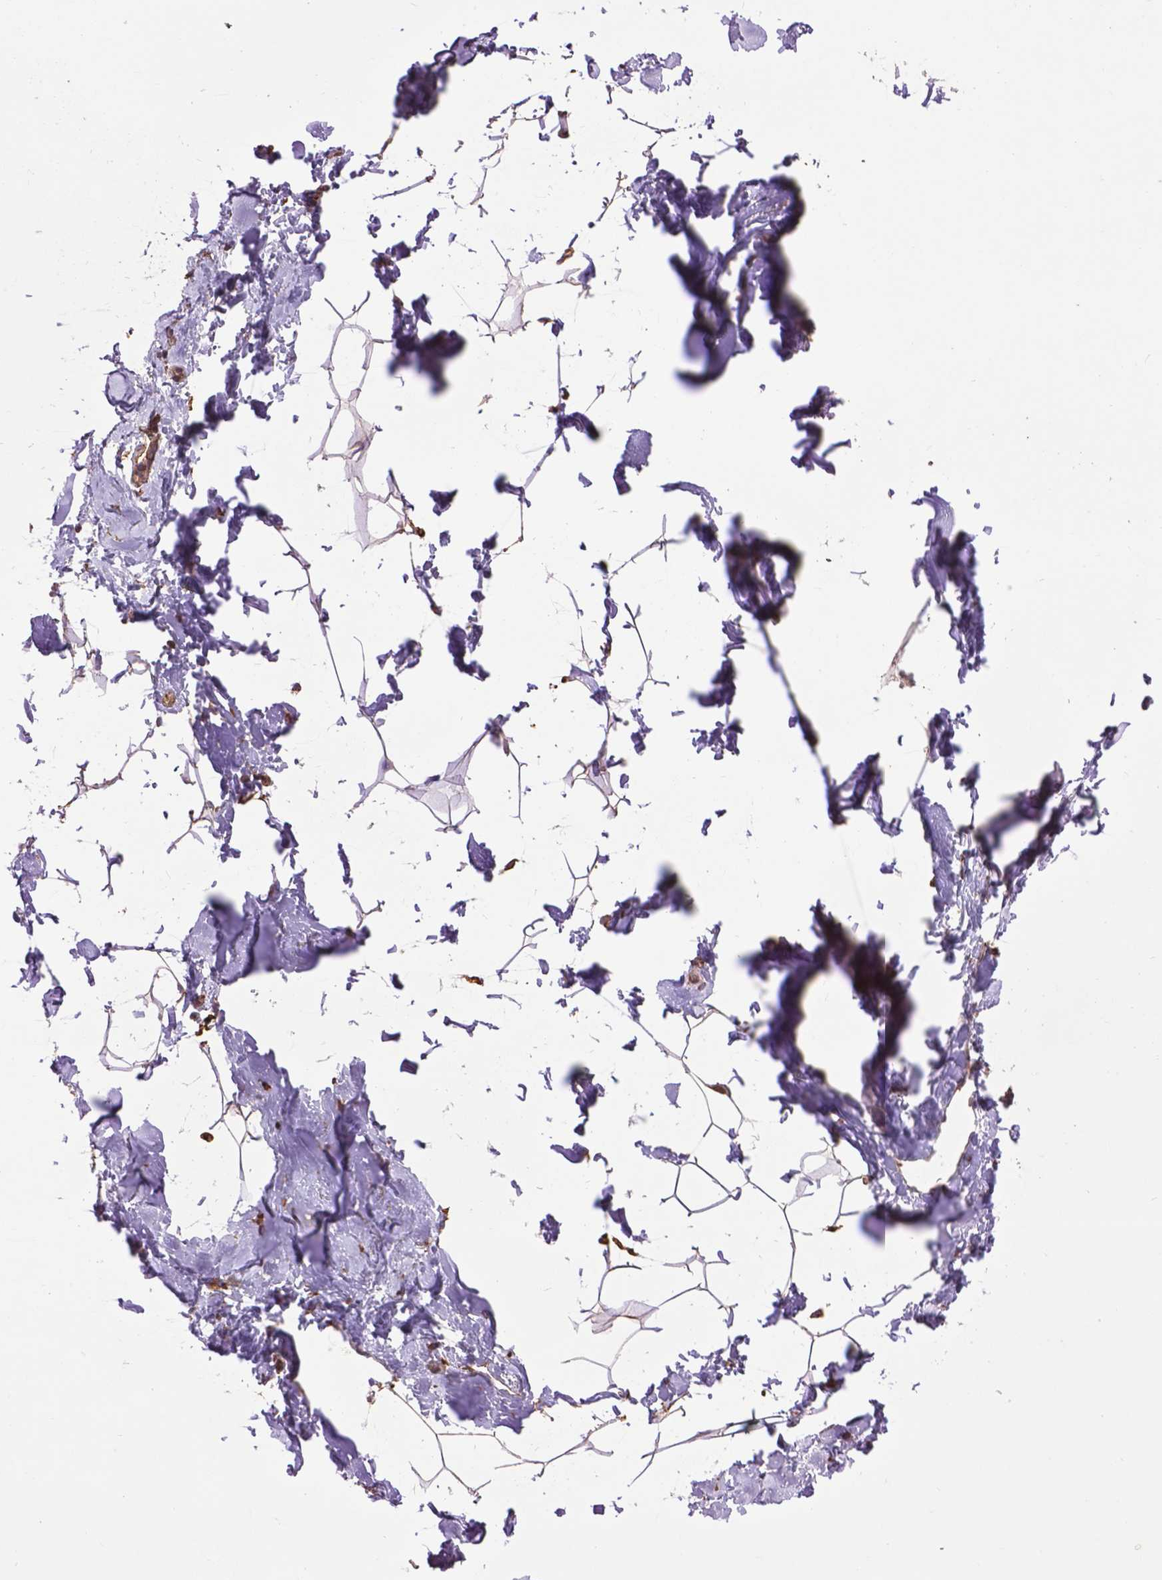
{"staining": {"intensity": "weak", "quantity": "25%-75%", "location": "cytoplasmic/membranous"}, "tissue": "breast", "cell_type": "Adipocytes", "image_type": "normal", "snomed": [{"axis": "morphology", "description": "Normal tissue, NOS"}, {"axis": "topography", "description": "Breast"}], "caption": "High-magnification brightfield microscopy of benign breast stained with DAB (brown) and counterstained with hematoxylin (blue). adipocytes exhibit weak cytoplasmic/membranous expression is appreciated in about25%-75% of cells. Using DAB (3,3'-diaminobenzidine) (brown) and hematoxylin (blue) stains, captured at high magnification using brightfield microscopy.", "gene": "PPP2R5E", "patient": {"sex": "female", "age": 32}}